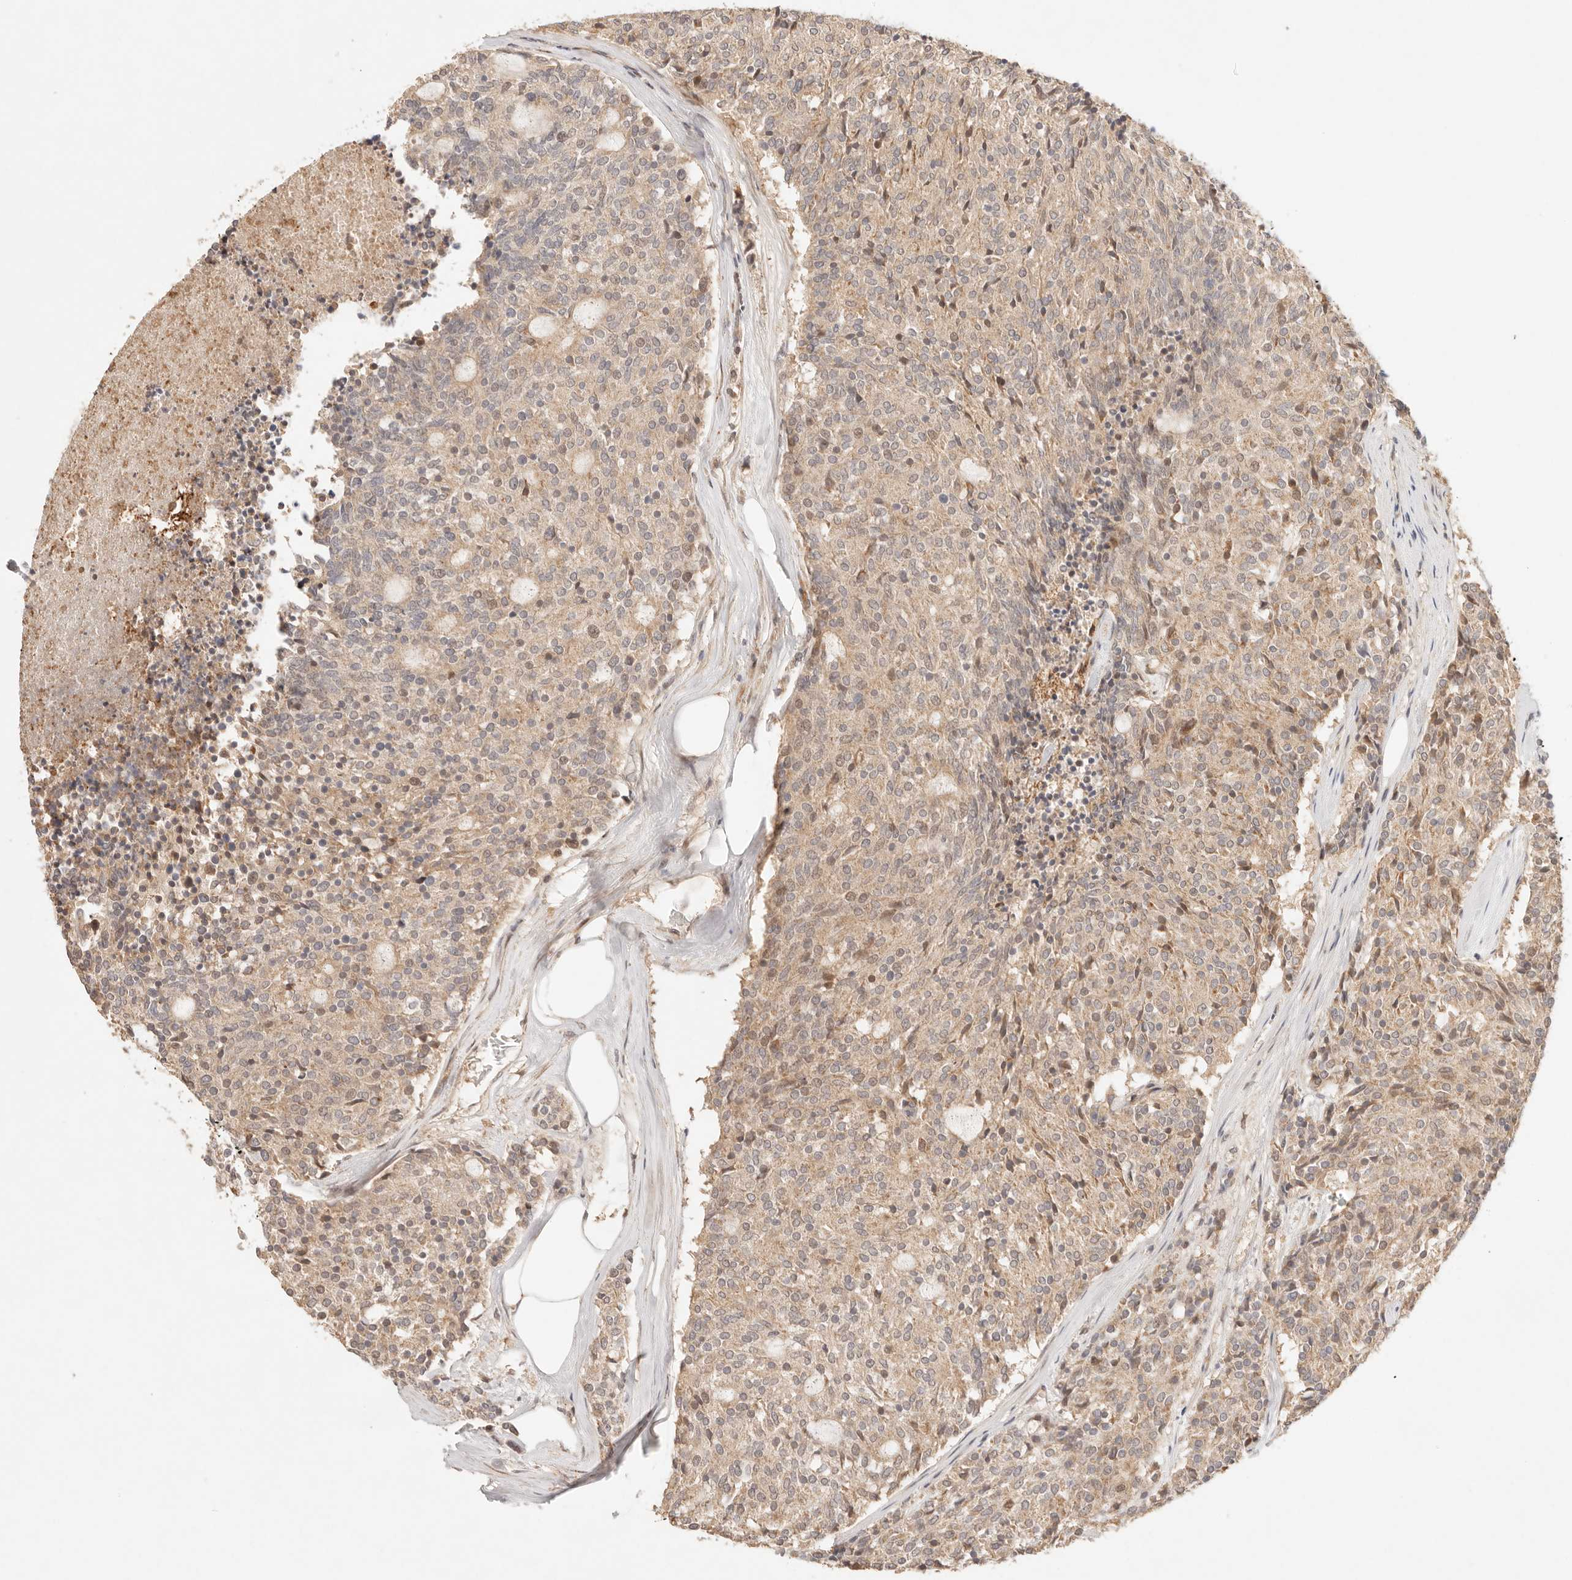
{"staining": {"intensity": "weak", "quantity": ">75%", "location": "cytoplasmic/membranous"}, "tissue": "carcinoid", "cell_type": "Tumor cells", "image_type": "cancer", "snomed": [{"axis": "morphology", "description": "Carcinoid, malignant, NOS"}, {"axis": "topography", "description": "Pancreas"}], "caption": "DAB immunohistochemical staining of carcinoid shows weak cytoplasmic/membranous protein expression in about >75% of tumor cells.", "gene": "PHLDA3", "patient": {"sex": "female", "age": 54}}